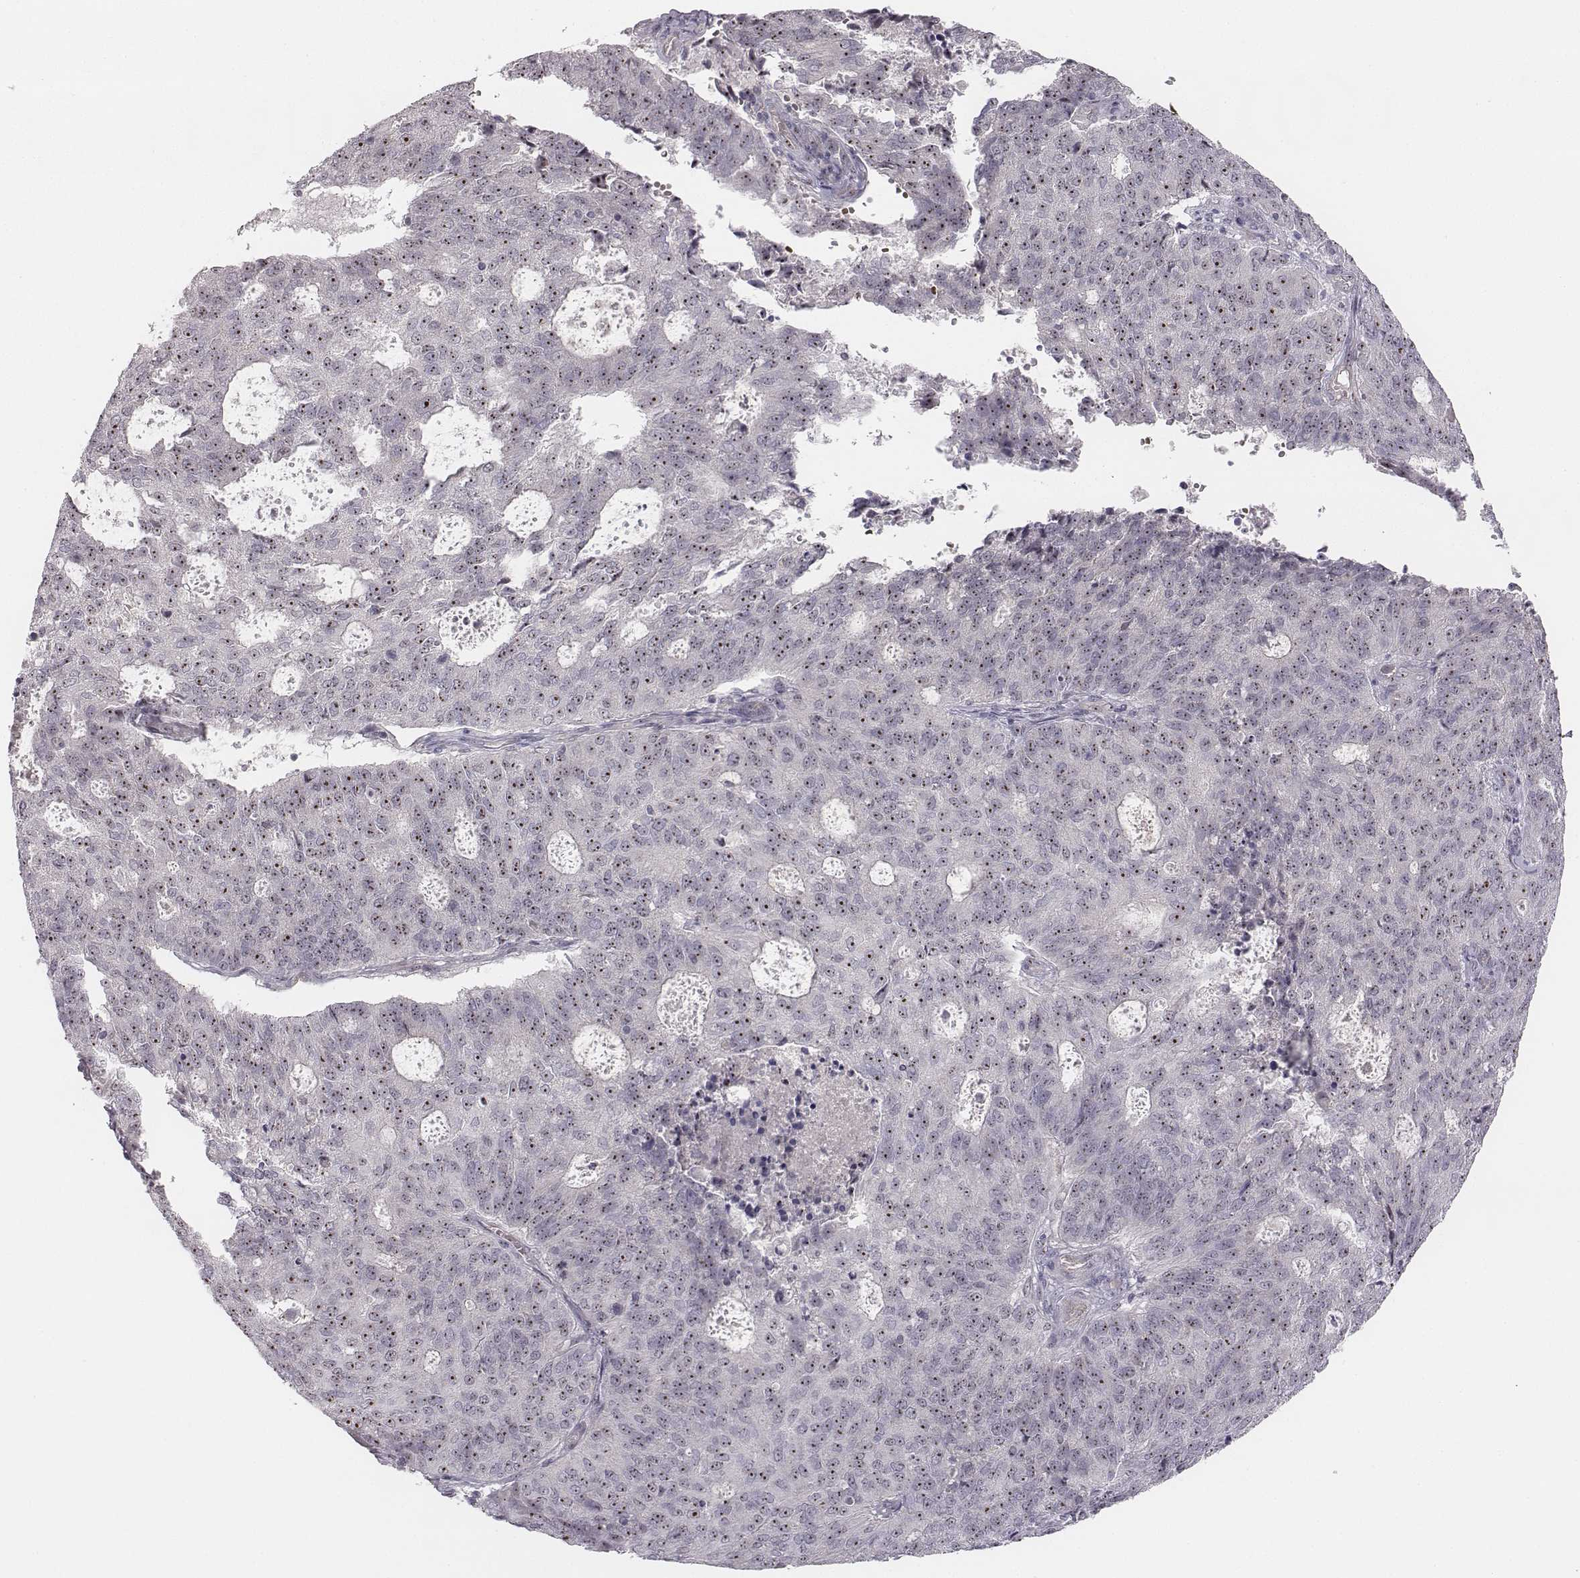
{"staining": {"intensity": "strong", "quantity": "25%-75%", "location": "nuclear"}, "tissue": "endometrial cancer", "cell_type": "Tumor cells", "image_type": "cancer", "snomed": [{"axis": "morphology", "description": "Adenocarcinoma, NOS"}, {"axis": "topography", "description": "Endometrium"}], "caption": "Tumor cells show high levels of strong nuclear expression in approximately 25%-75% of cells in human endometrial cancer (adenocarcinoma).", "gene": "NIFK", "patient": {"sex": "female", "age": 82}}